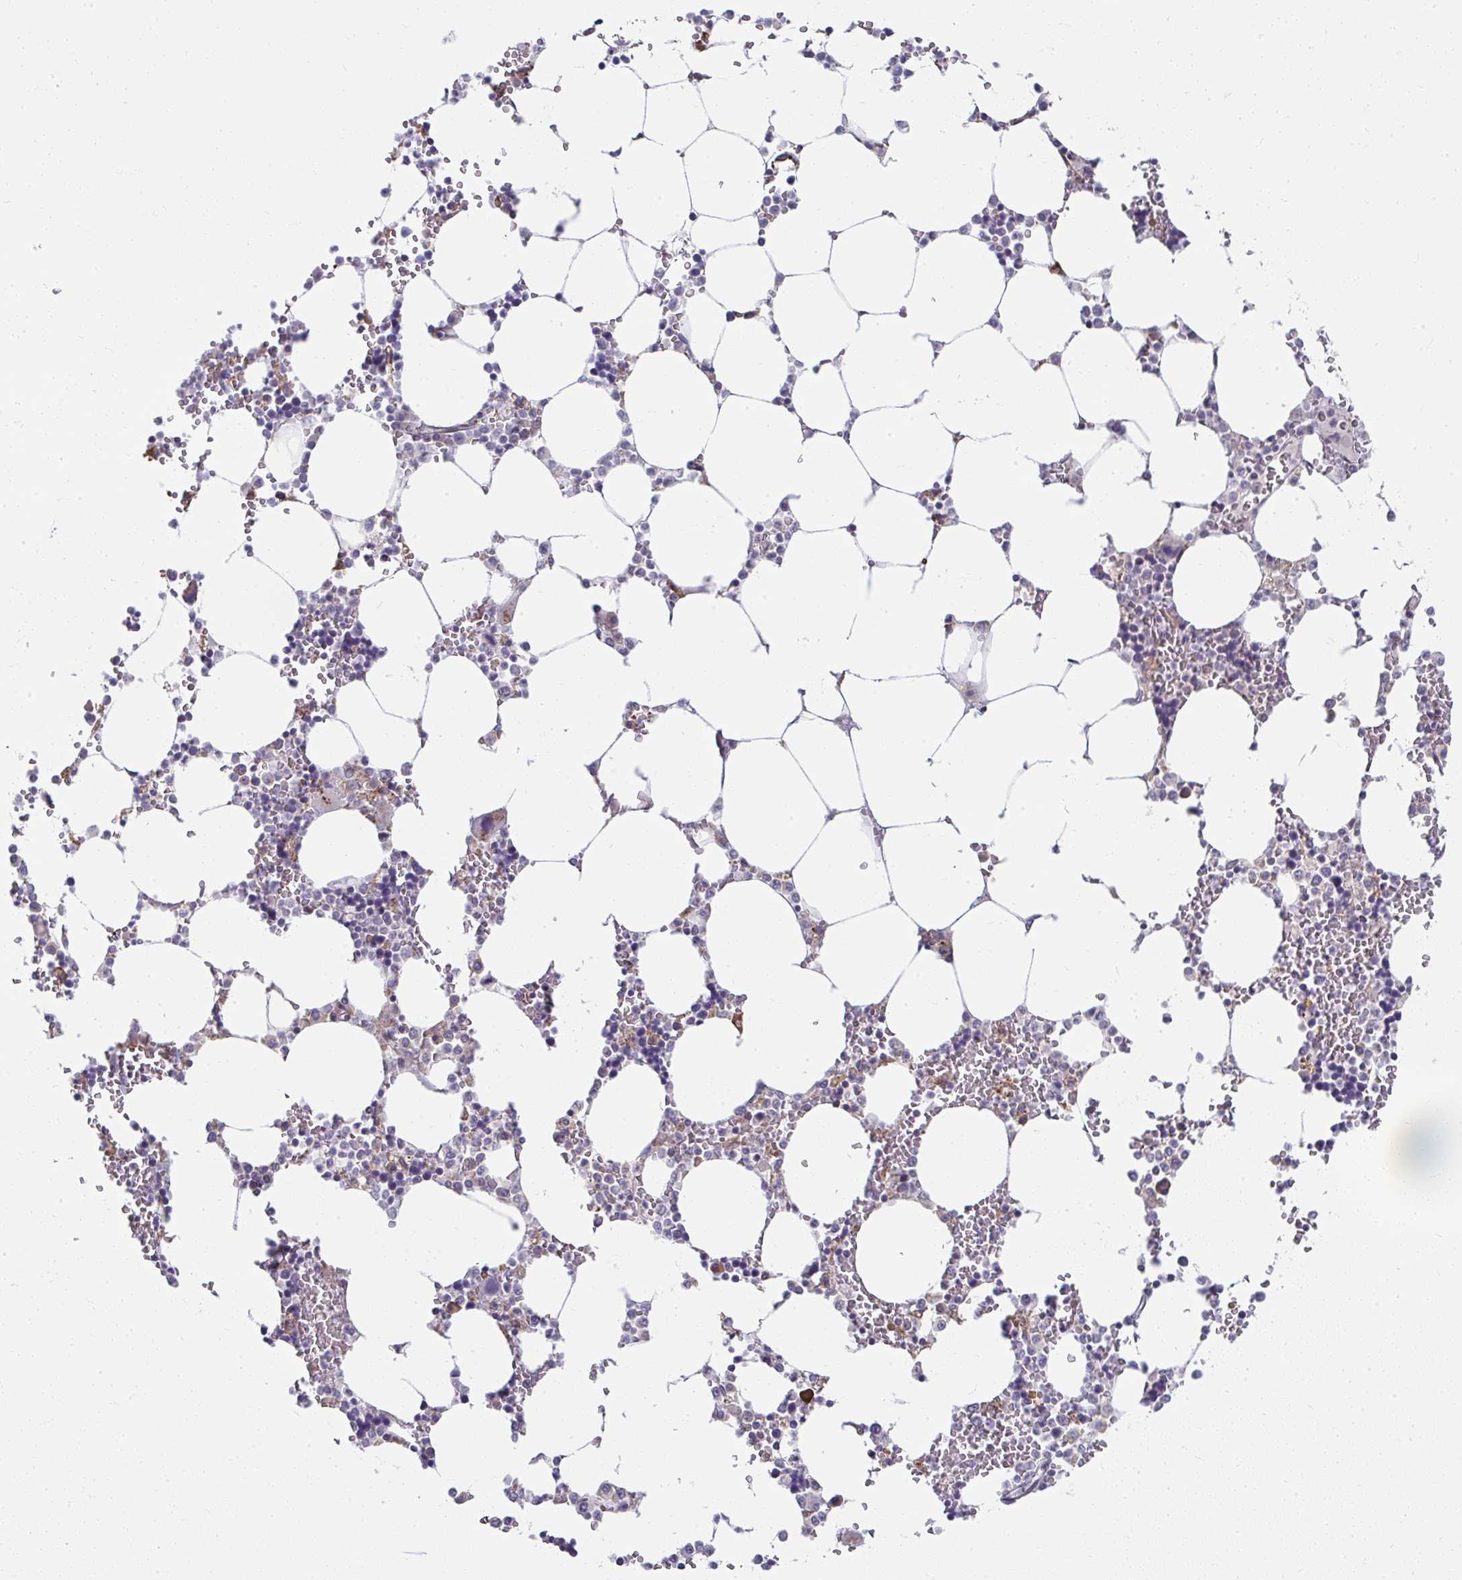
{"staining": {"intensity": "moderate", "quantity": "<25%", "location": "cytoplasmic/membranous"}, "tissue": "bone marrow", "cell_type": "Hematopoietic cells", "image_type": "normal", "snomed": [{"axis": "morphology", "description": "Normal tissue, NOS"}, {"axis": "topography", "description": "Bone marrow"}], "caption": "Brown immunohistochemical staining in normal human bone marrow exhibits moderate cytoplasmic/membranous positivity in approximately <25% of hematopoietic cells. (Stains: DAB (3,3'-diaminobenzidine) in brown, nuclei in blue, Microscopy: brightfield microscopy at high magnification).", "gene": "NMNAT1", "patient": {"sex": "male", "age": 64}}